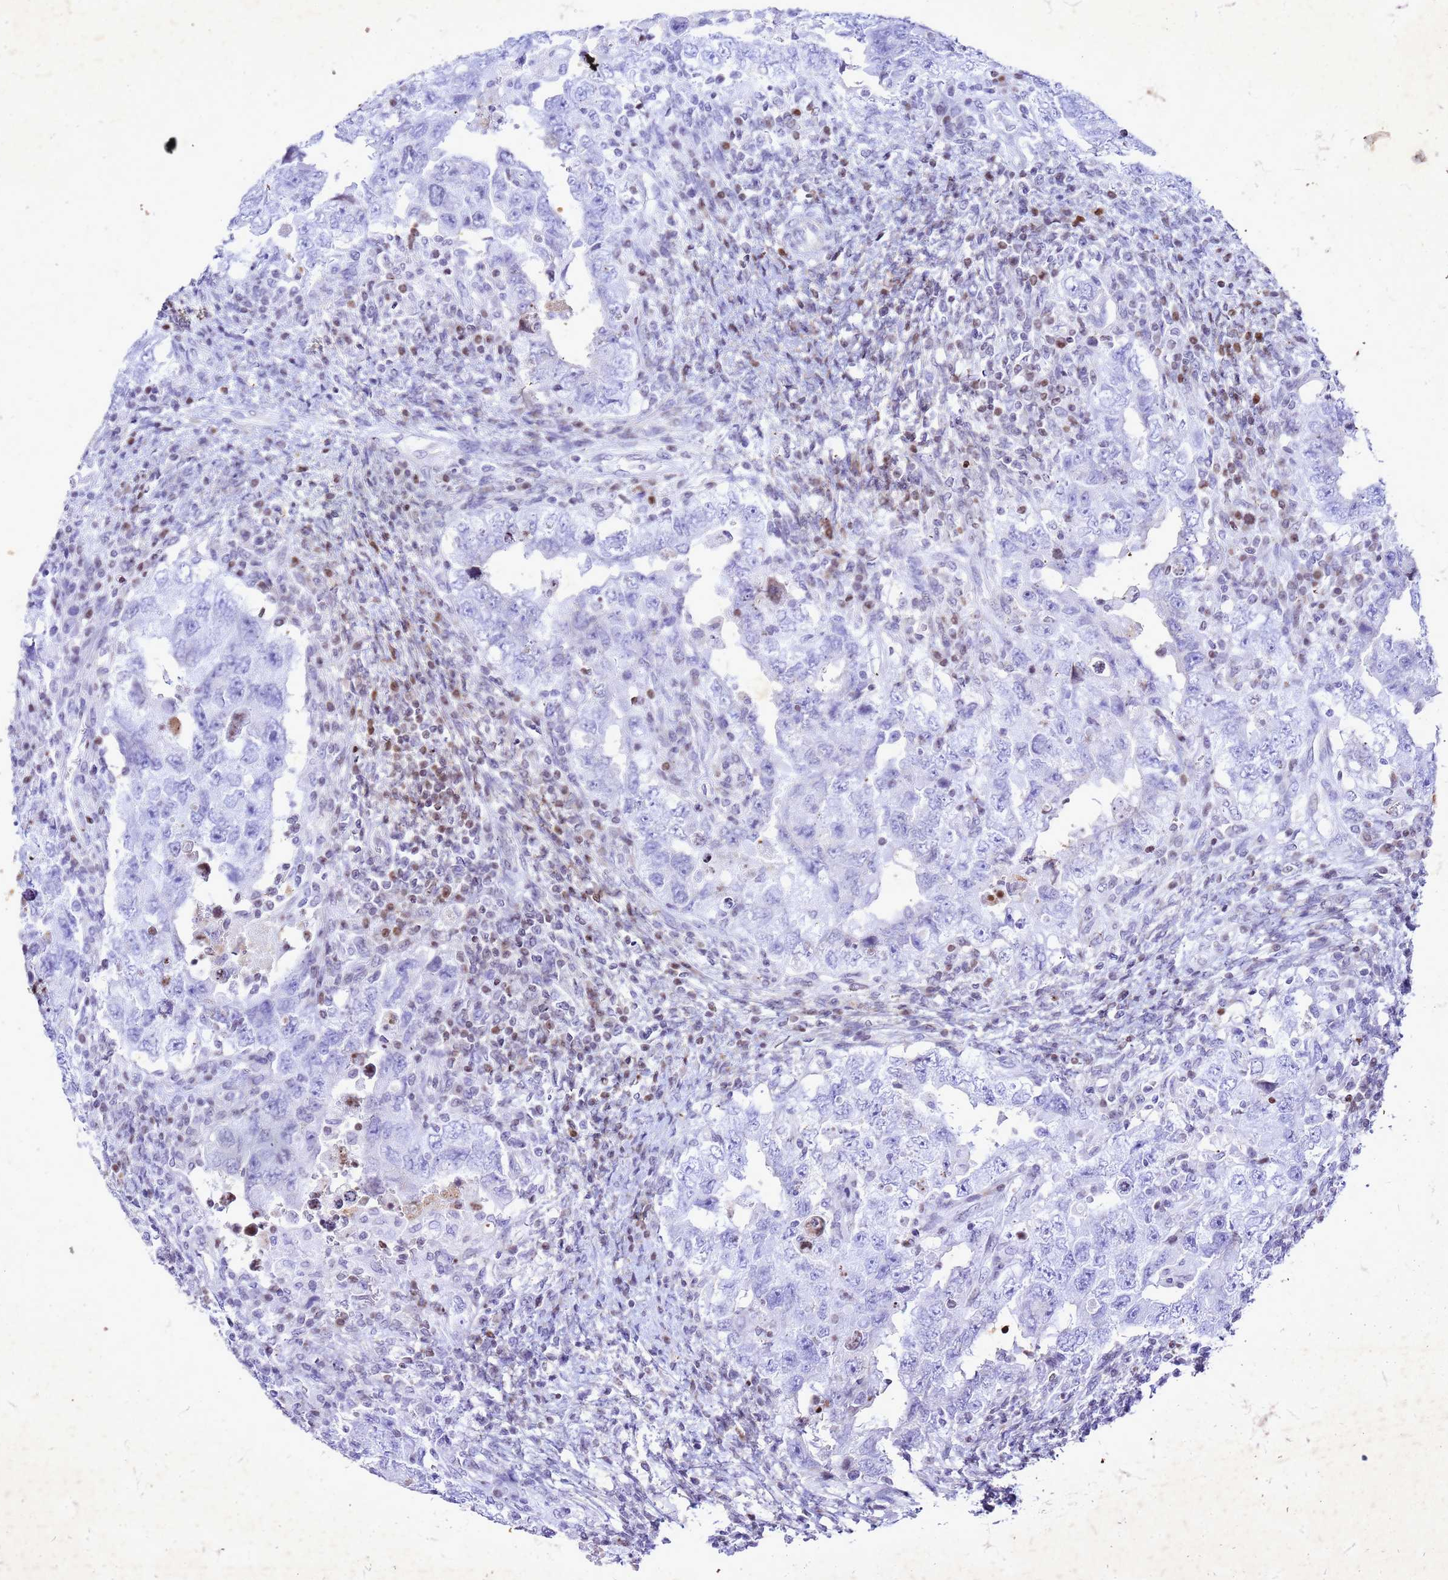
{"staining": {"intensity": "negative", "quantity": "none", "location": "none"}, "tissue": "testis cancer", "cell_type": "Tumor cells", "image_type": "cancer", "snomed": [{"axis": "morphology", "description": "Carcinoma, Embryonal, NOS"}, {"axis": "topography", "description": "Testis"}], "caption": "The image shows no significant expression in tumor cells of testis embryonal carcinoma.", "gene": "COPS9", "patient": {"sex": "male", "age": 26}}